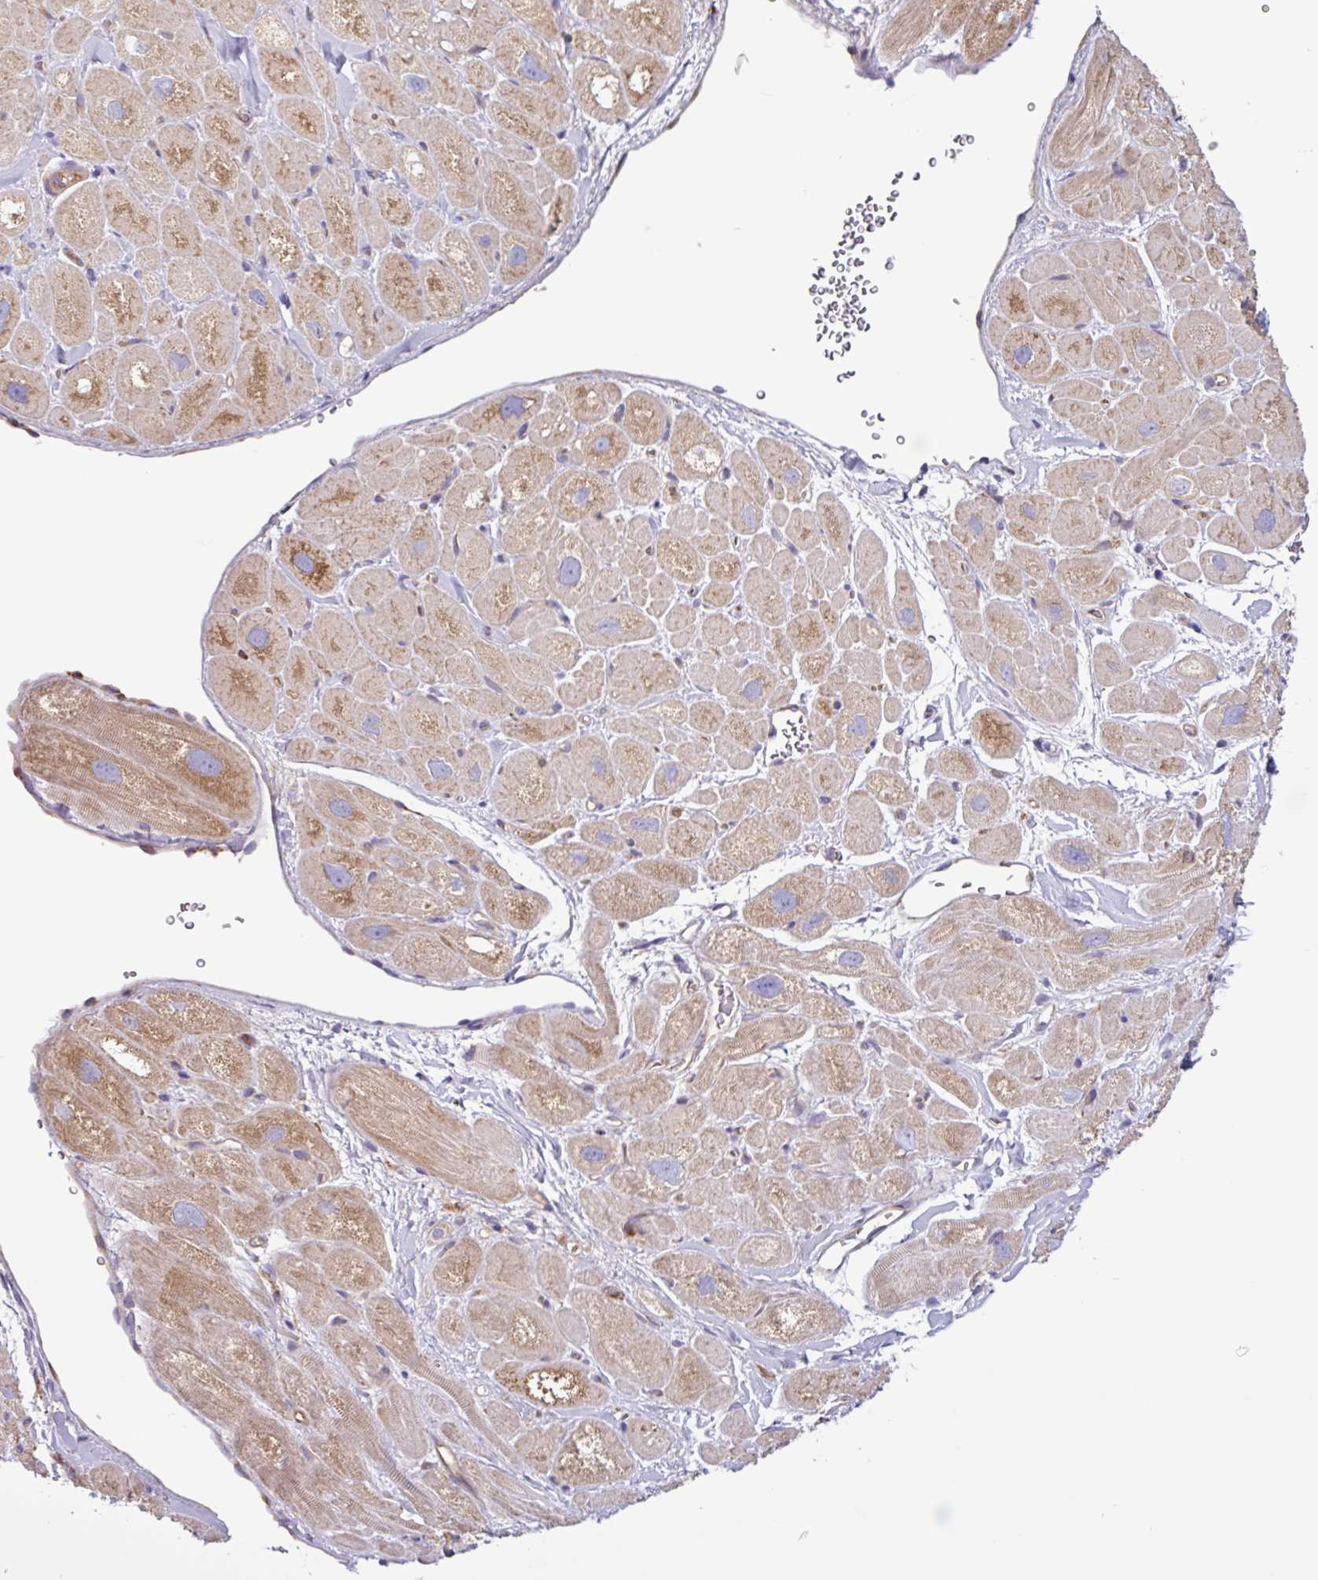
{"staining": {"intensity": "moderate", "quantity": "25%-75%", "location": "cytoplasmic/membranous"}, "tissue": "heart muscle", "cell_type": "Cardiomyocytes", "image_type": "normal", "snomed": [{"axis": "morphology", "description": "Normal tissue, NOS"}, {"axis": "topography", "description": "Heart"}], "caption": "This histopathology image displays immunohistochemistry (IHC) staining of unremarkable human heart muscle, with medium moderate cytoplasmic/membranous positivity in approximately 25%-75% of cardiomyocytes.", "gene": "ACTR3B", "patient": {"sex": "male", "age": 49}}